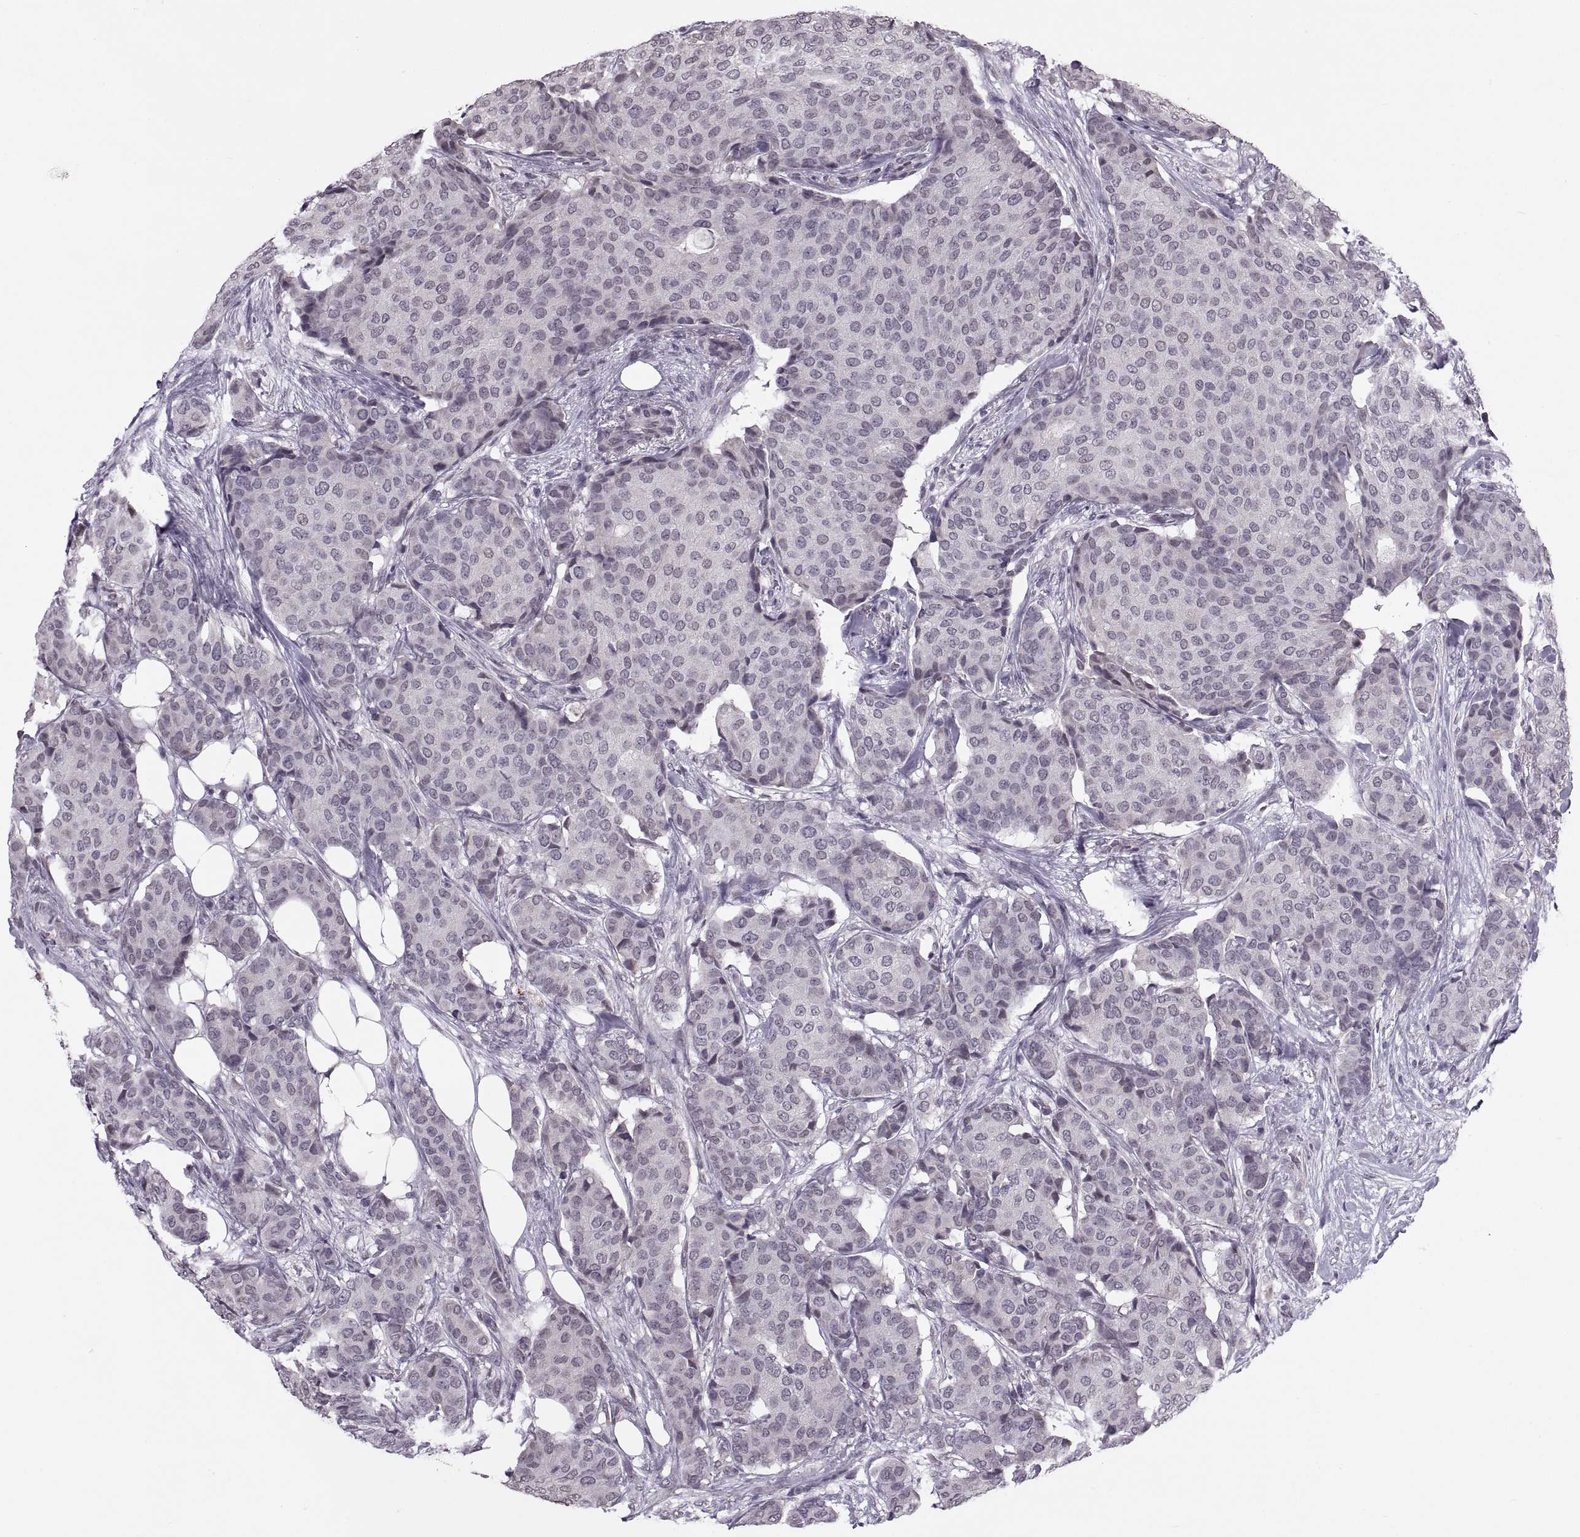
{"staining": {"intensity": "negative", "quantity": "none", "location": "none"}, "tissue": "breast cancer", "cell_type": "Tumor cells", "image_type": "cancer", "snomed": [{"axis": "morphology", "description": "Duct carcinoma"}, {"axis": "topography", "description": "Breast"}], "caption": "Tumor cells show no significant expression in breast cancer (invasive ductal carcinoma).", "gene": "PRSS37", "patient": {"sex": "female", "age": 75}}